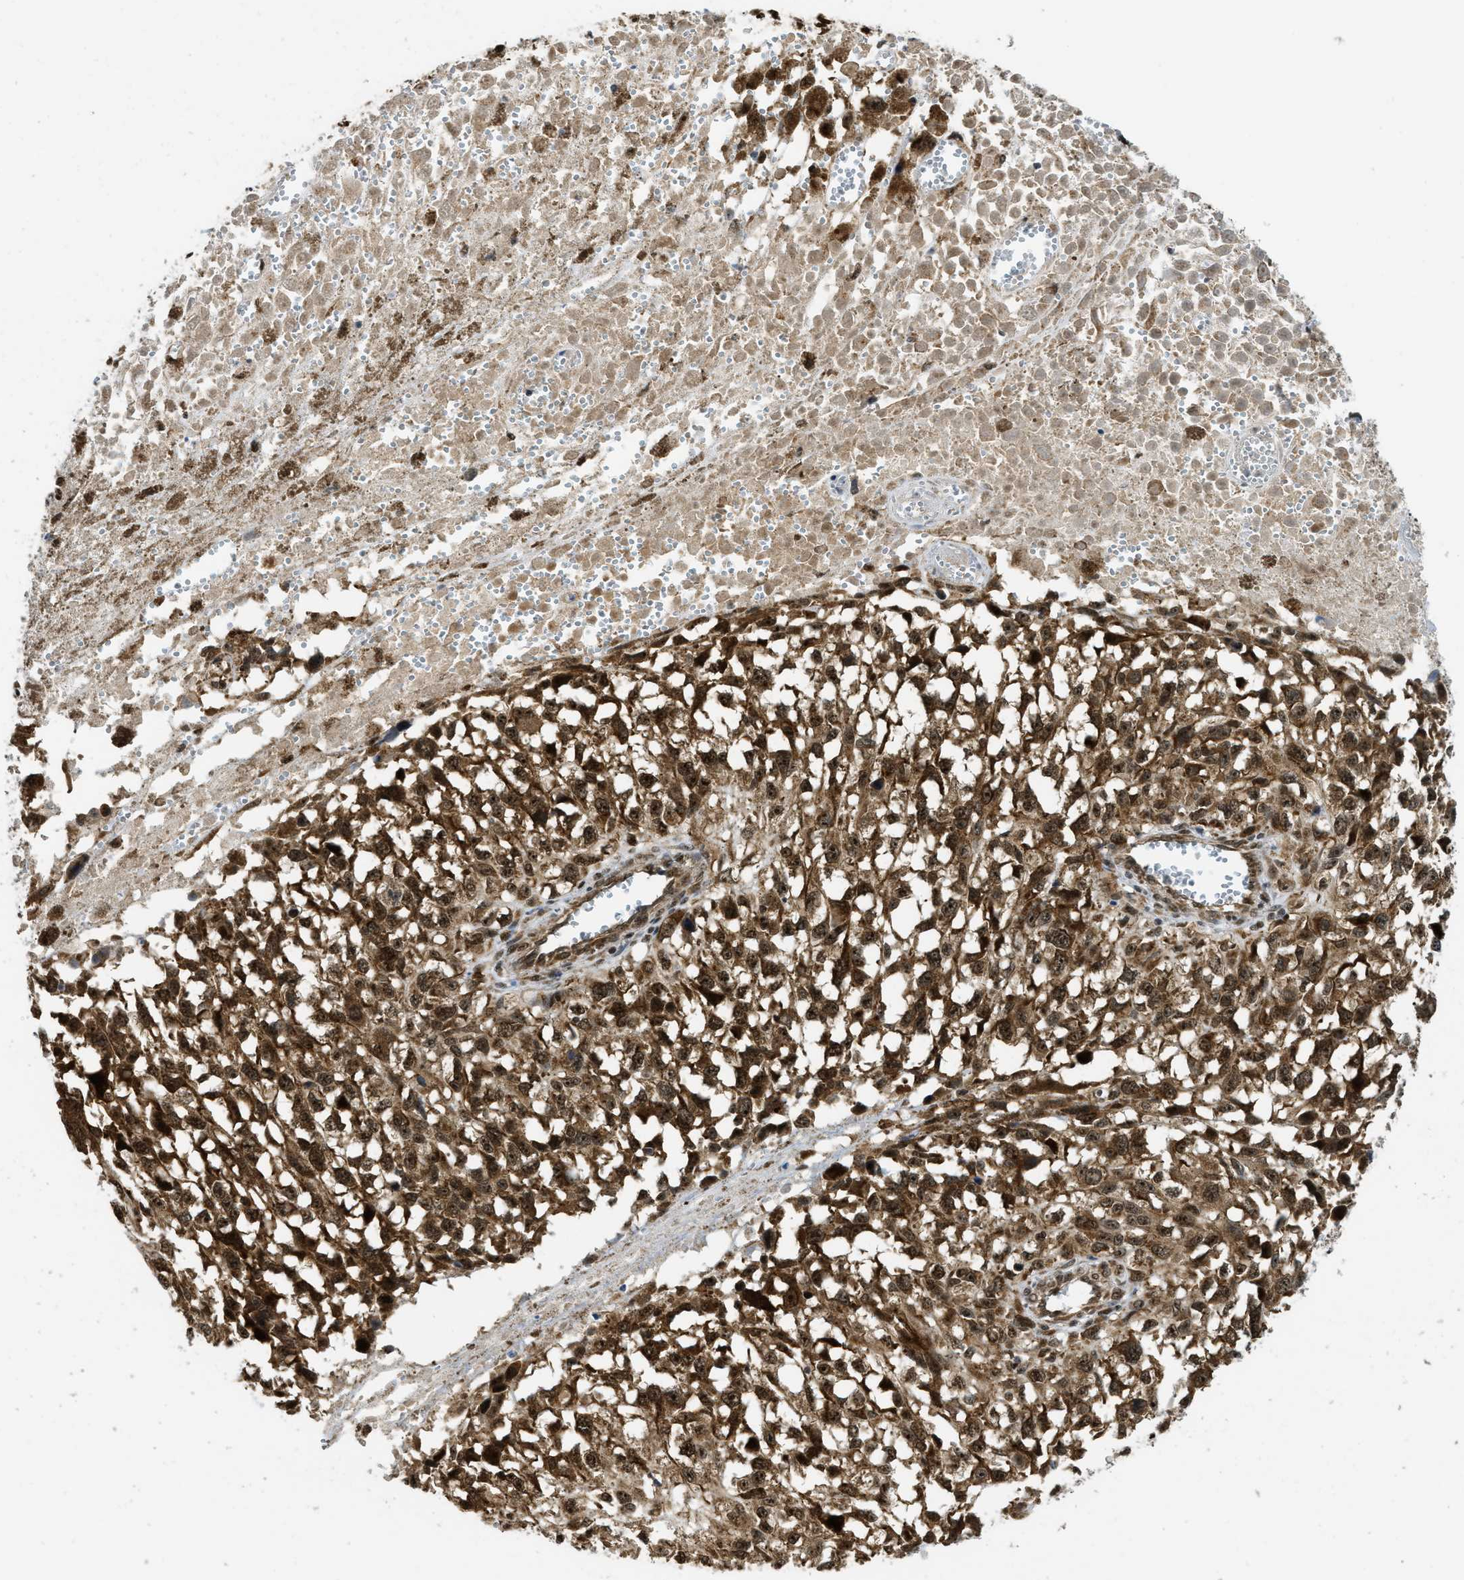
{"staining": {"intensity": "moderate", "quantity": ">75%", "location": "cytoplasmic/membranous,nuclear"}, "tissue": "melanoma", "cell_type": "Tumor cells", "image_type": "cancer", "snomed": [{"axis": "morphology", "description": "Malignant melanoma, Metastatic site"}, {"axis": "topography", "description": "Lymph node"}], "caption": "An image showing moderate cytoplasmic/membranous and nuclear expression in about >75% of tumor cells in malignant melanoma (metastatic site), as visualized by brown immunohistochemical staining.", "gene": "TACC1", "patient": {"sex": "male", "age": 59}}